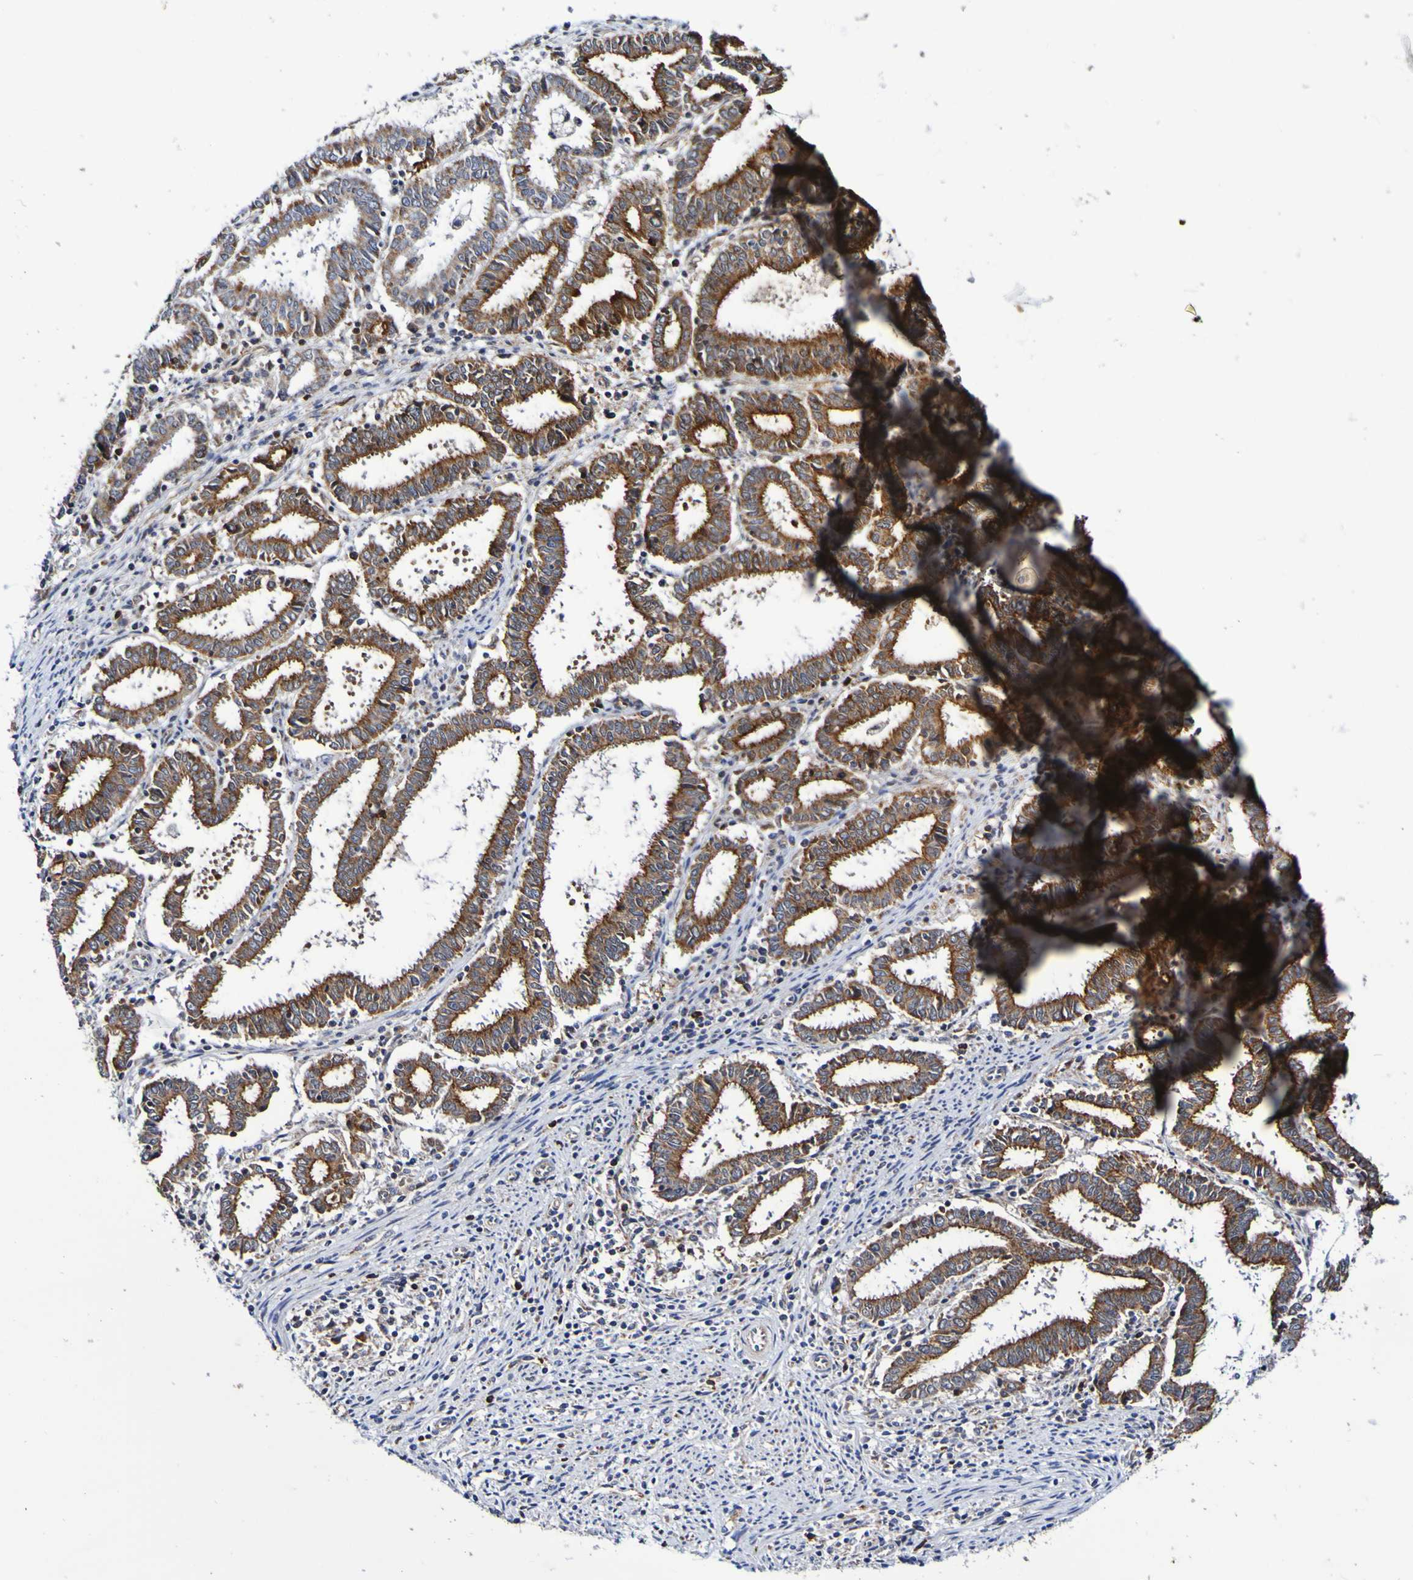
{"staining": {"intensity": "strong", "quantity": ">75%", "location": "cytoplasmic/membranous"}, "tissue": "endometrial cancer", "cell_type": "Tumor cells", "image_type": "cancer", "snomed": [{"axis": "morphology", "description": "Adenocarcinoma, NOS"}, {"axis": "topography", "description": "Uterus"}], "caption": "DAB (3,3'-diaminobenzidine) immunohistochemical staining of human endometrial cancer (adenocarcinoma) exhibits strong cytoplasmic/membranous protein expression in about >75% of tumor cells.", "gene": "GJB1", "patient": {"sex": "female", "age": 83}}